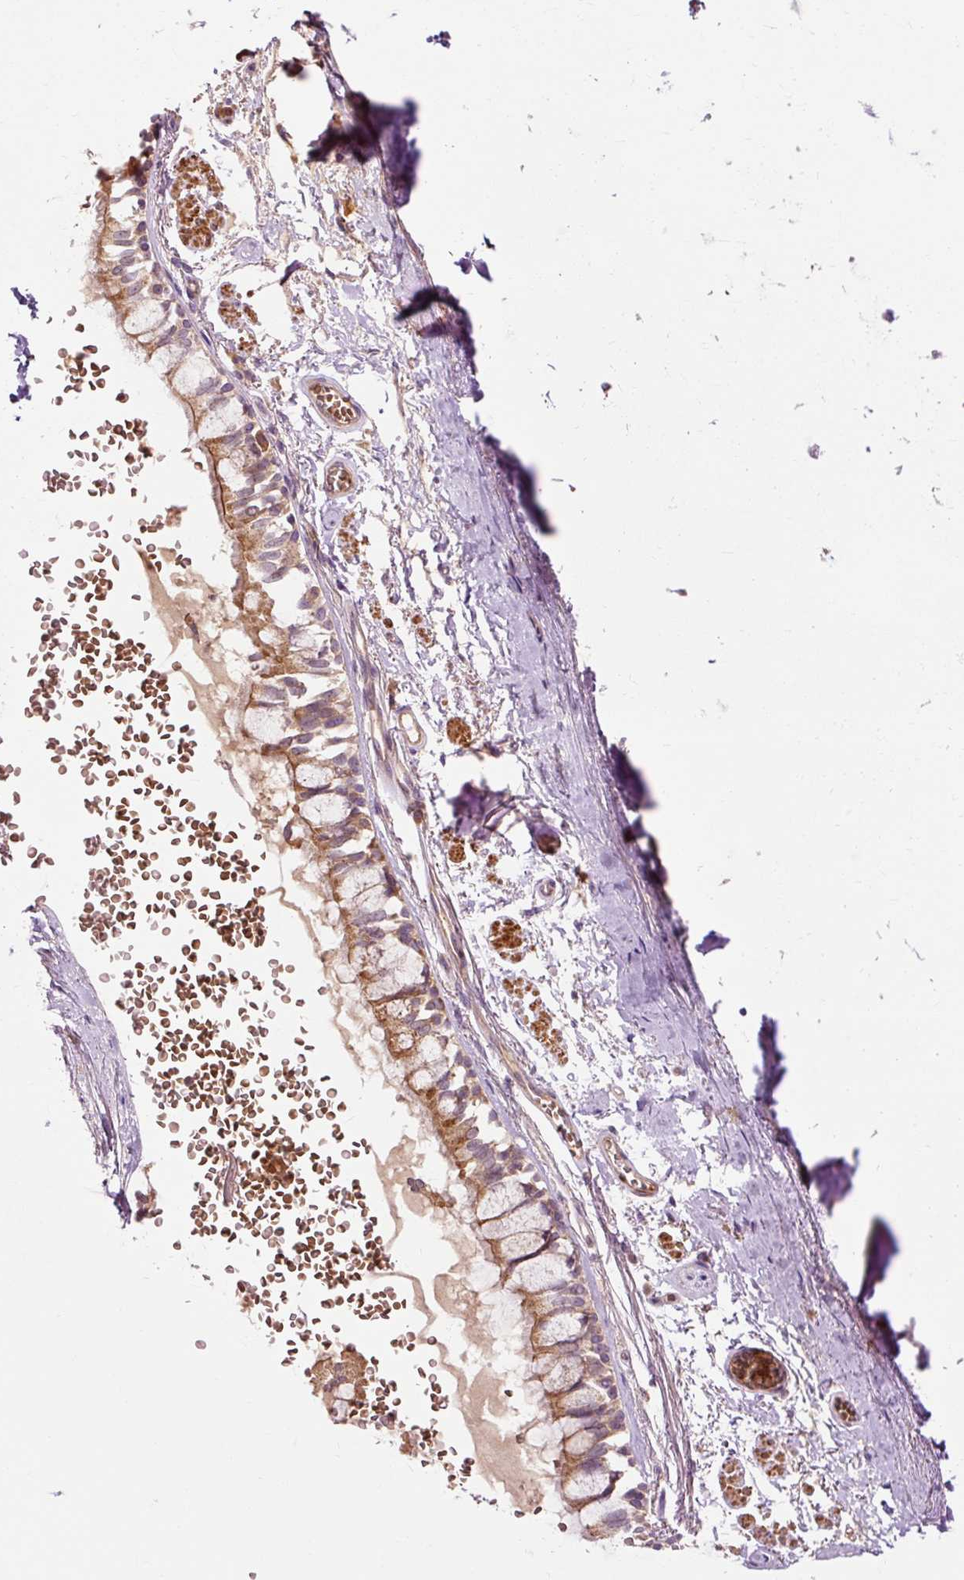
{"staining": {"intensity": "moderate", "quantity": "25%-75%", "location": "cytoplasmic/membranous"}, "tissue": "bronchus", "cell_type": "Respiratory epithelial cells", "image_type": "normal", "snomed": [{"axis": "morphology", "description": "Normal tissue, NOS"}, {"axis": "topography", "description": "Bronchus"}], "caption": "Immunohistochemistry (IHC) photomicrograph of normal bronchus stained for a protein (brown), which shows medium levels of moderate cytoplasmic/membranous positivity in approximately 25%-75% of respiratory epithelial cells.", "gene": "RIPOR3", "patient": {"sex": "male", "age": 70}}